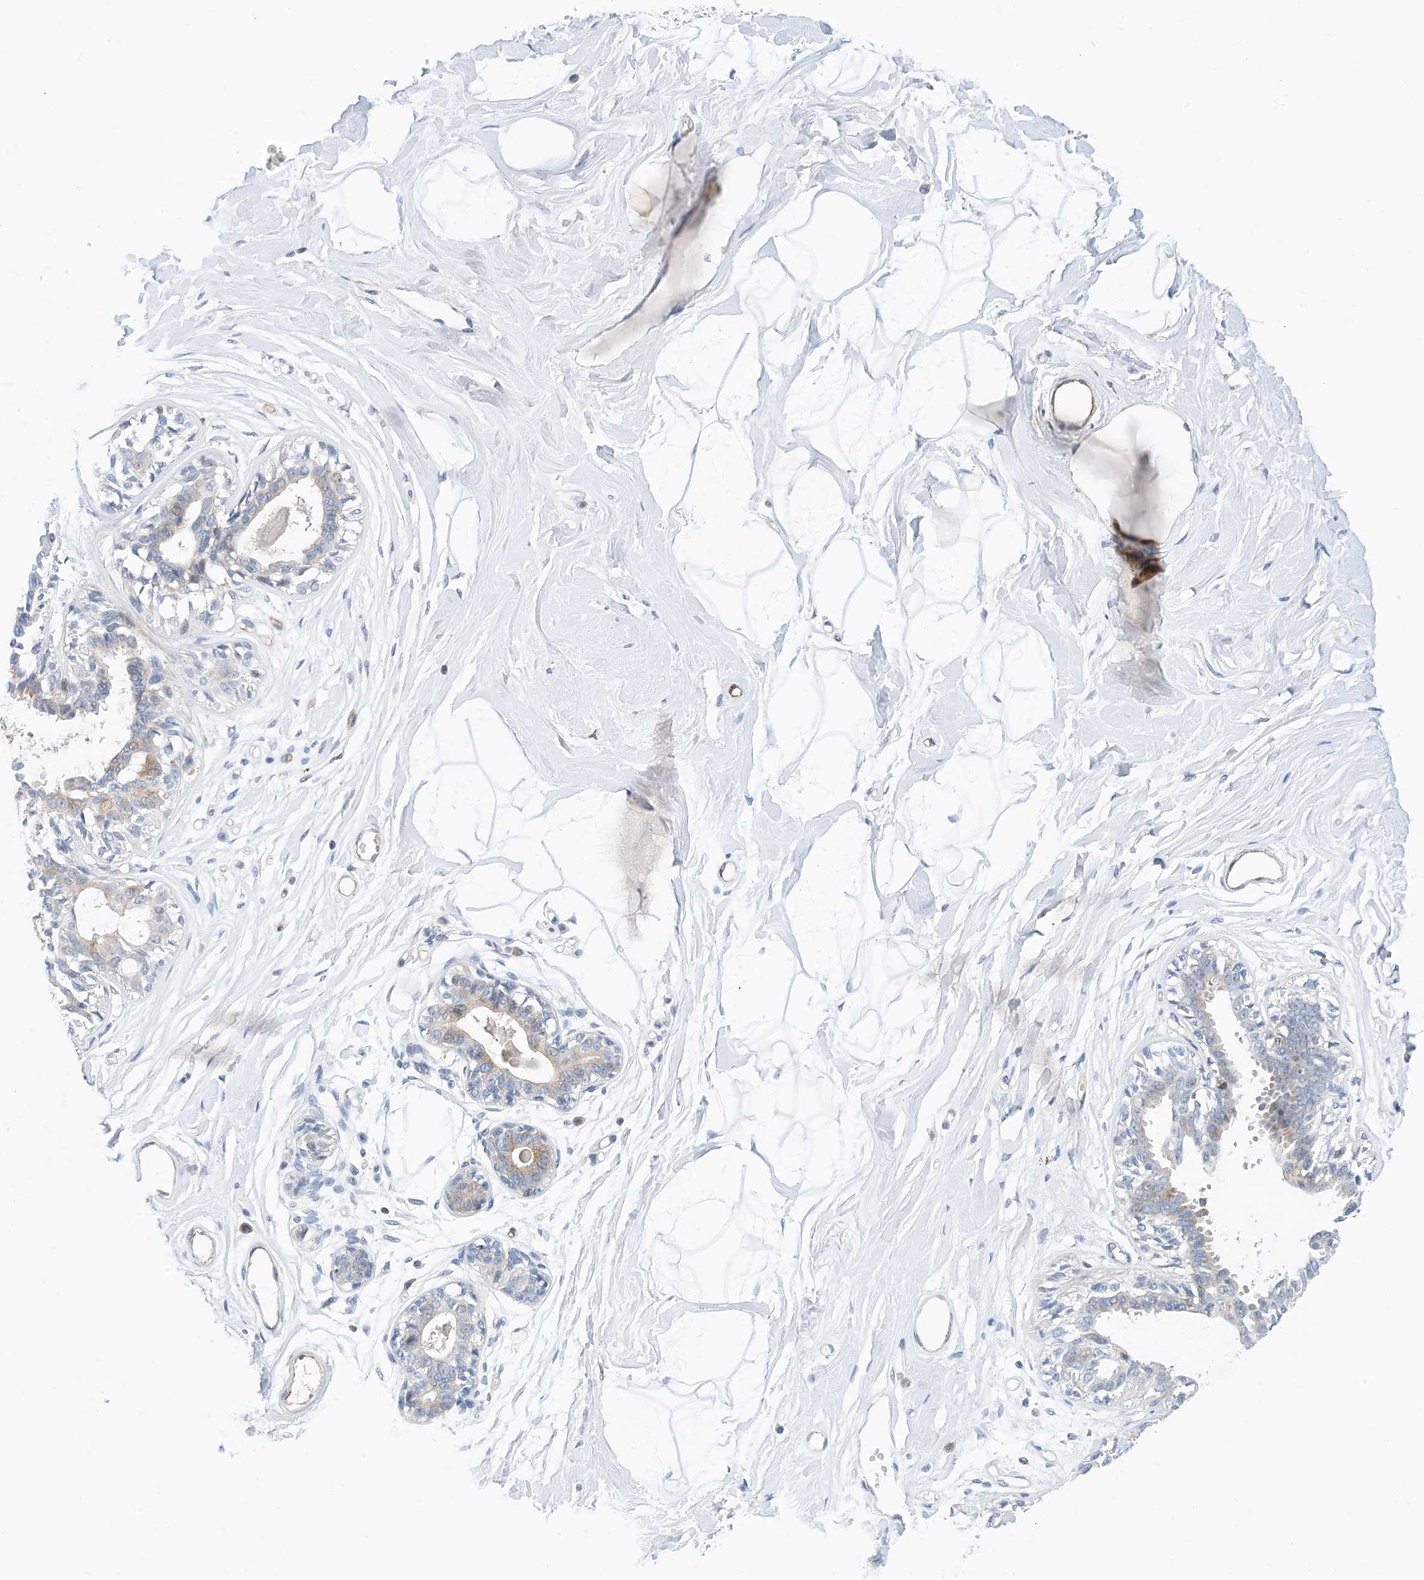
{"staining": {"intensity": "negative", "quantity": "none", "location": "none"}, "tissue": "breast", "cell_type": "Adipocytes", "image_type": "normal", "snomed": [{"axis": "morphology", "description": "Normal tissue, NOS"}, {"axis": "topography", "description": "Breast"}], "caption": "Immunohistochemistry of benign human breast exhibits no positivity in adipocytes. The staining was performed using DAB to visualize the protein expression in brown, while the nuclei were stained in blue with hematoxylin (Magnification: 20x).", "gene": "PCDHA2", "patient": {"sex": "female", "age": 45}}